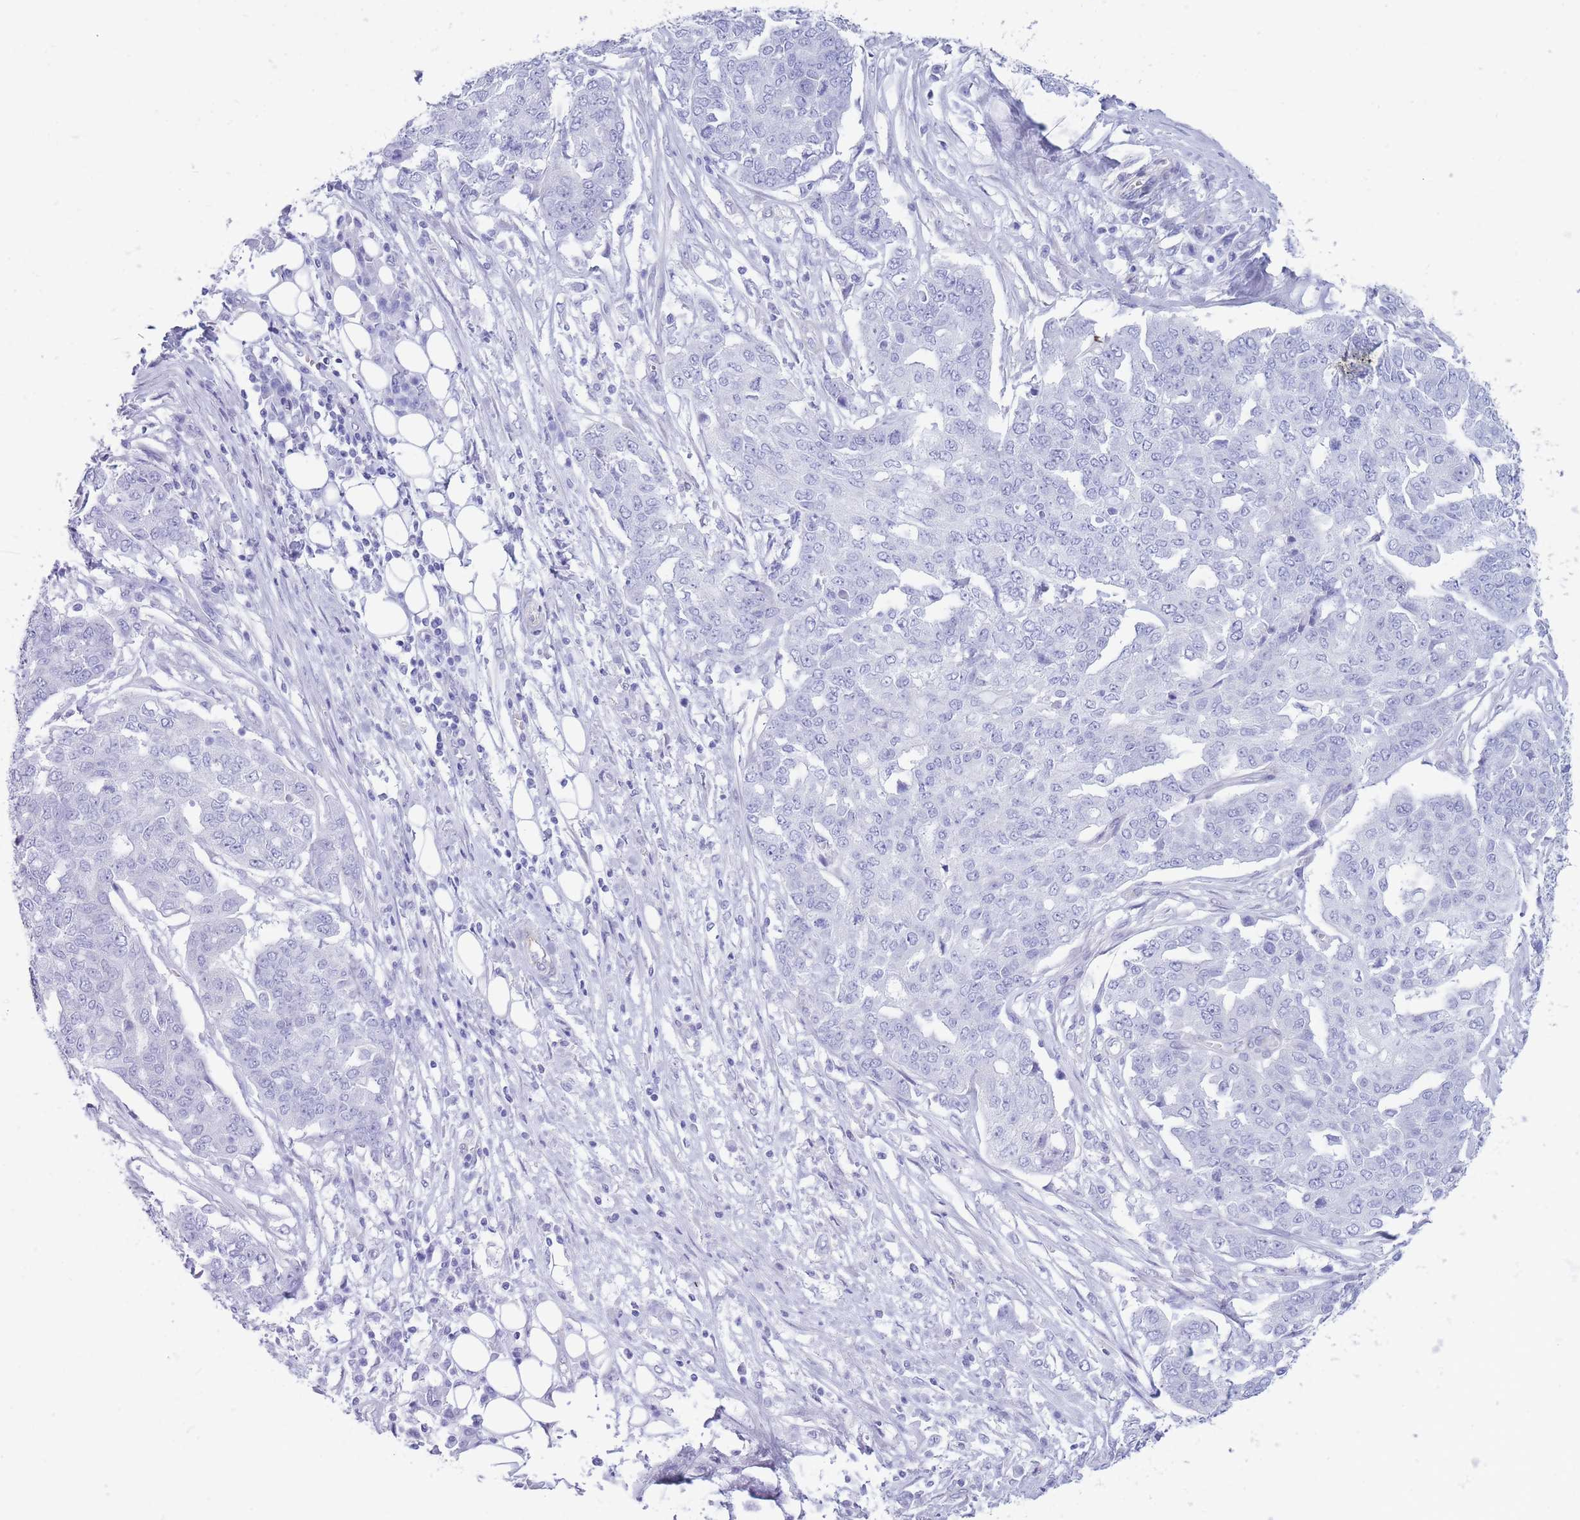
{"staining": {"intensity": "negative", "quantity": "none", "location": "none"}, "tissue": "ovarian cancer", "cell_type": "Tumor cells", "image_type": "cancer", "snomed": [{"axis": "morphology", "description": "Cystadenocarcinoma, serous, NOS"}, {"axis": "topography", "description": "Soft tissue"}, {"axis": "topography", "description": "Ovary"}], "caption": "Image shows no protein staining in tumor cells of serous cystadenocarcinoma (ovarian) tissue. Brightfield microscopy of immunohistochemistry (IHC) stained with DAB (3,3'-diaminobenzidine) (brown) and hematoxylin (blue), captured at high magnification.", "gene": "MTSS2", "patient": {"sex": "female", "age": 57}}